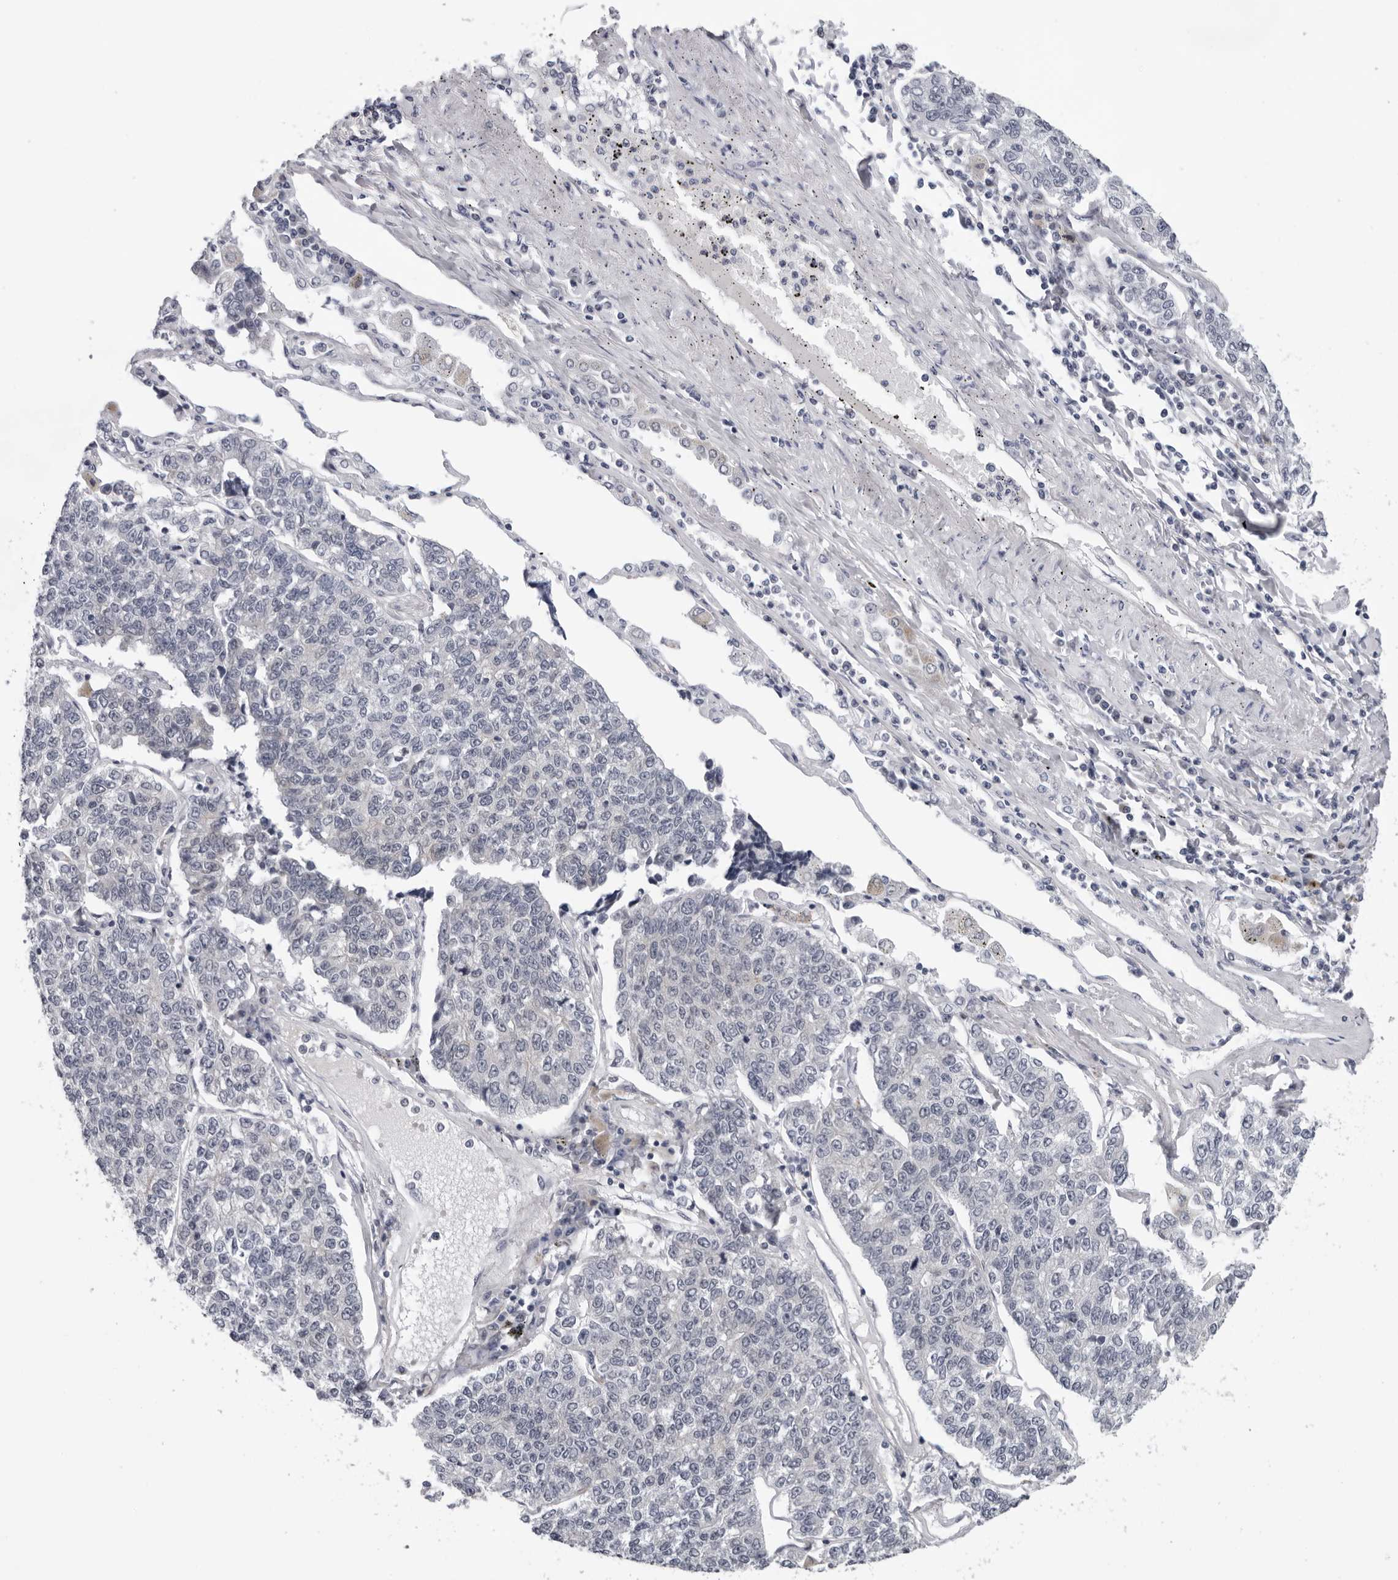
{"staining": {"intensity": "negative", "quantity": "none", "location": "none"}, "tissue": "lung cancer", "cell_type": "Tumor cells", "image_type": "cancer", "snomed": [{"axis": "morphology", "description": "Adenocarcinoma, NOS"}, {"axis": "topography", "description": "Lung"}], "caption": "Tumor cells are negative for brown protein staining in lung adenocarcinoma. (DAB (3,3'-diaminobenzidine) IHC, high magnification).", "gene": "CPT2", "patient": {"sex": "male", "age": 49}}